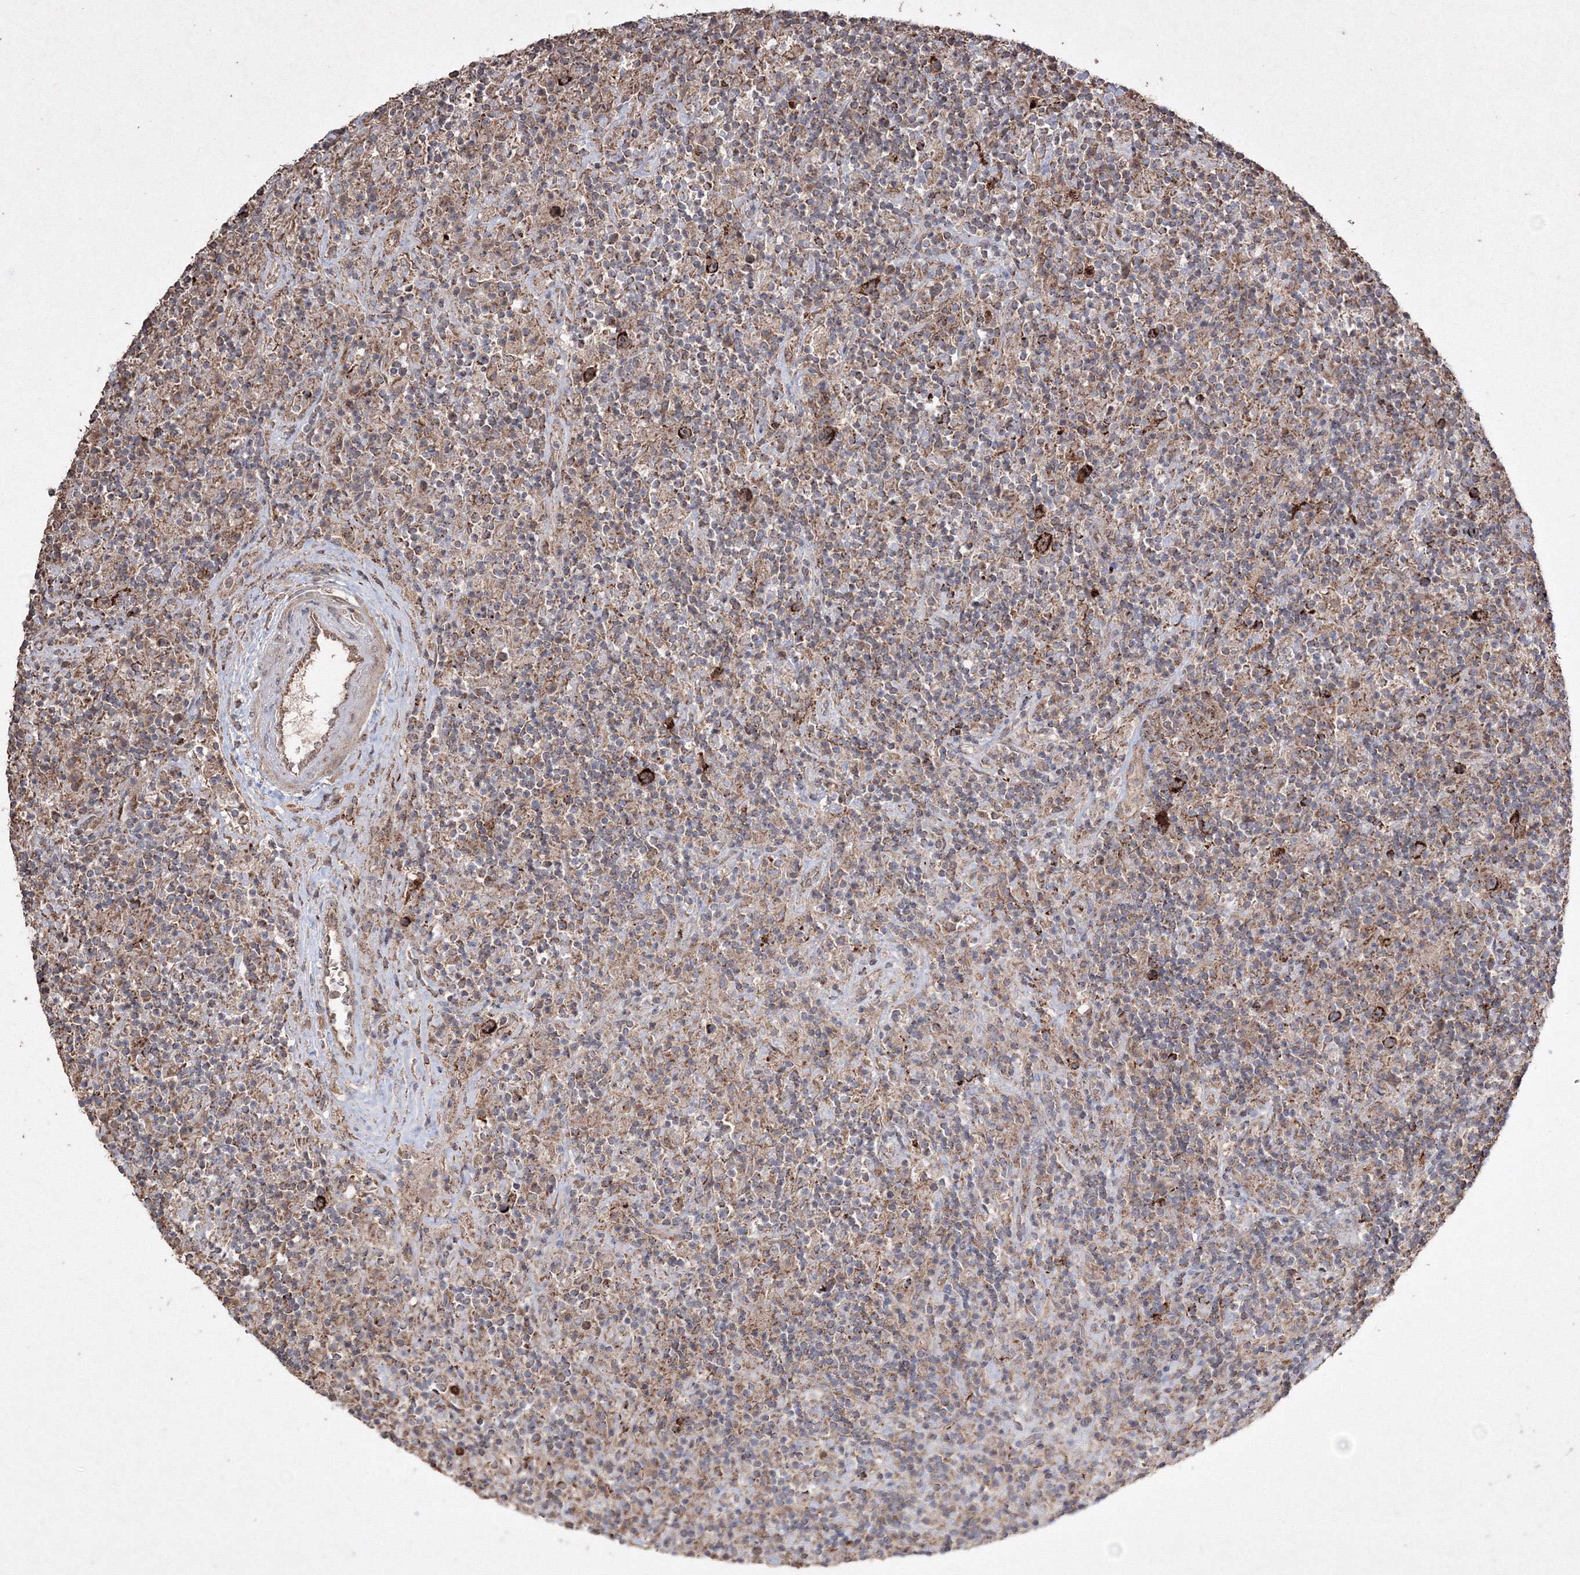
{"staining": {"intensity": "strong", "quantity": ">75%", "location": "cytoplasmic/membranous"}, "tissue": "lymphoma", "cell_type": "Tumor cells", "image_type": "cancer", "snomed": [{"axis": "morphology", "description": "Hodgkin's disease, NOS"}, {"axis": "topography", "description": "Lymph node"}], "caption": "Hodgkin's disease stained with IHC shows strong cytoplasmic/membranous staining in about >75% of tumor cells.", "gene": "GRSF1", "patient": {"sex": "male", "age": 70}}